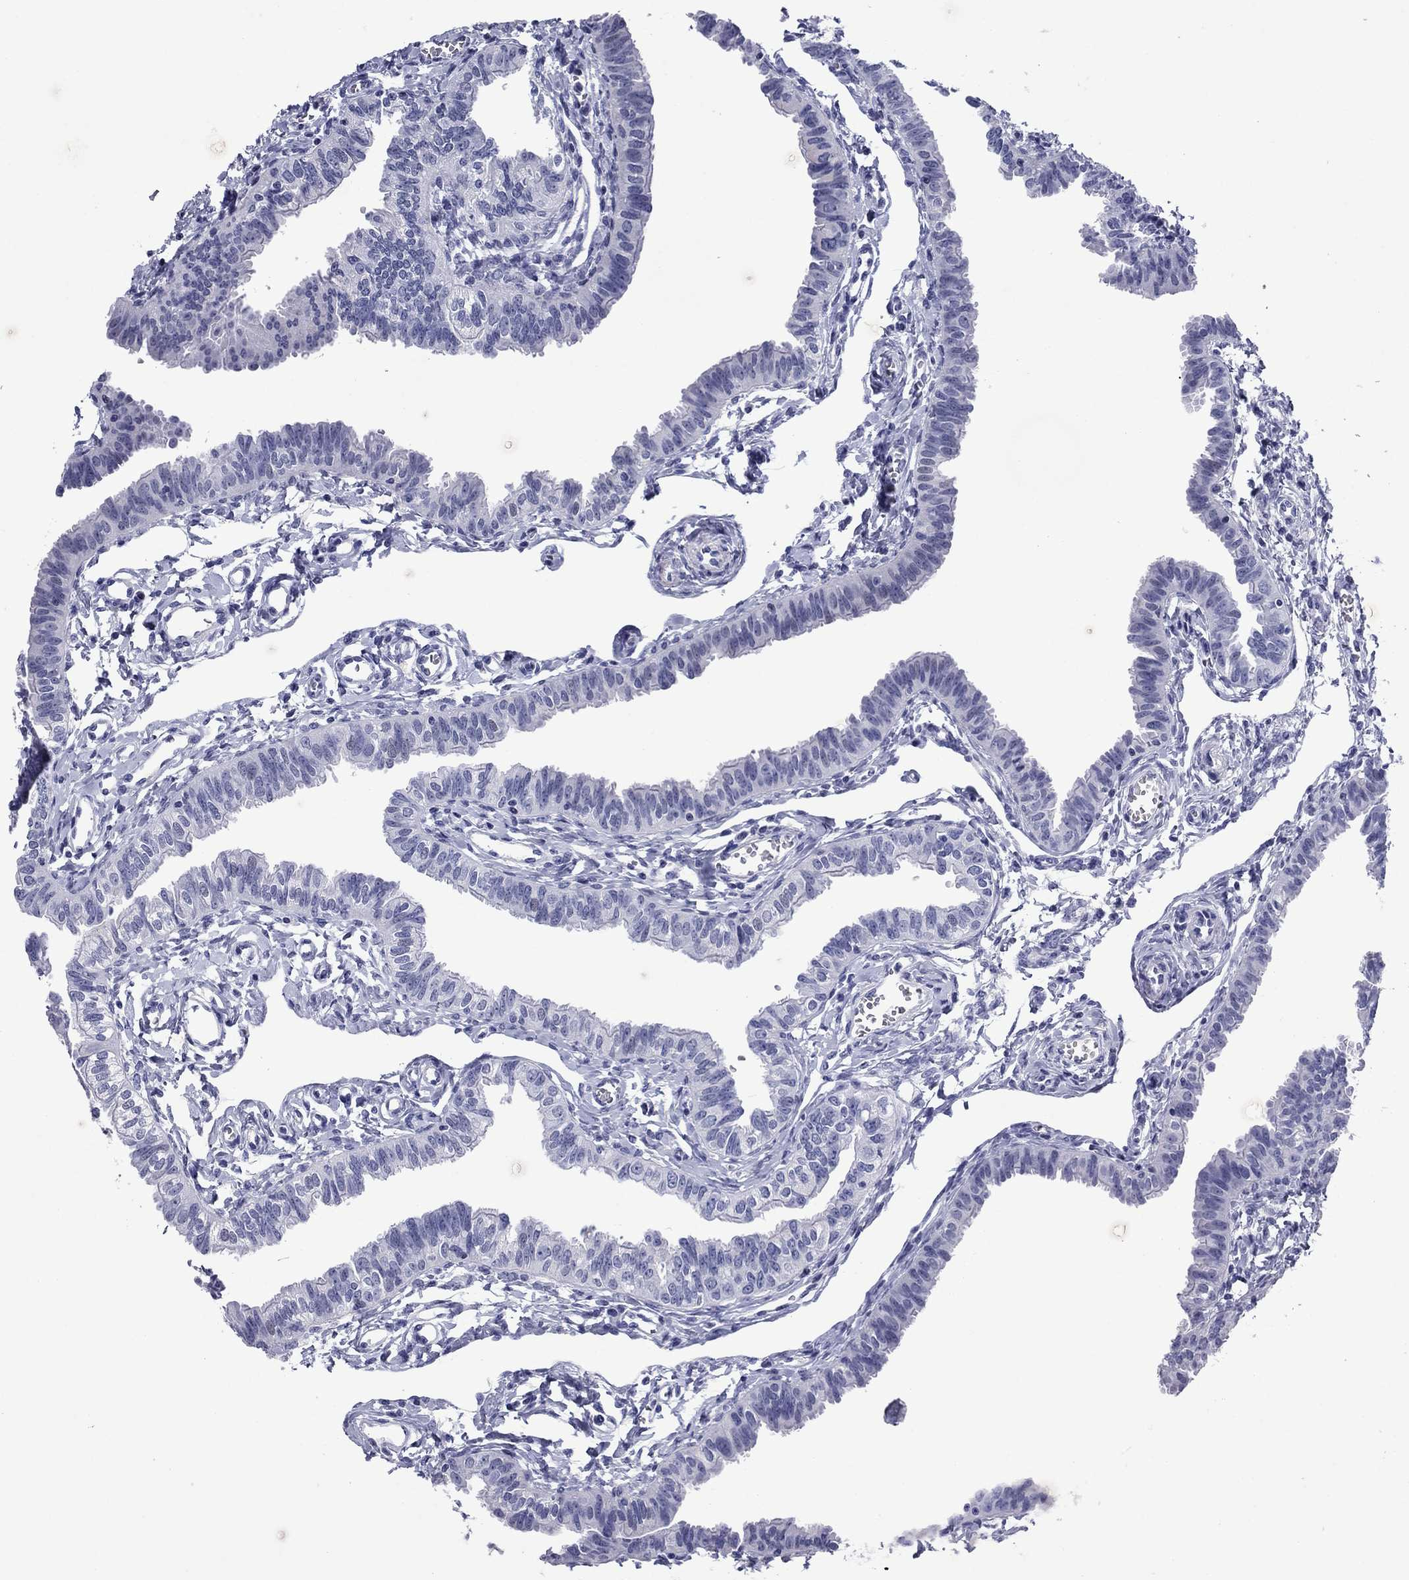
{"staining": {"intensity": "negative", "quantity": "none", "location": "none"}, "tissue": "fallopian tube", "cell_type": "Glandular cells", "image_type": "normal", "snomed": [{"axis": "morphology", "description": "Normal tissue, NOS"}, {"axis": "topography", "description": "Fallopian tube"}], "caption": "A high-resolution image shows IHC staining of benign fallopian tube, which reveals no significant staining in glandular cells.", "gene": "PIWIL1", "patient": {"sex": "female", "age": 54}}